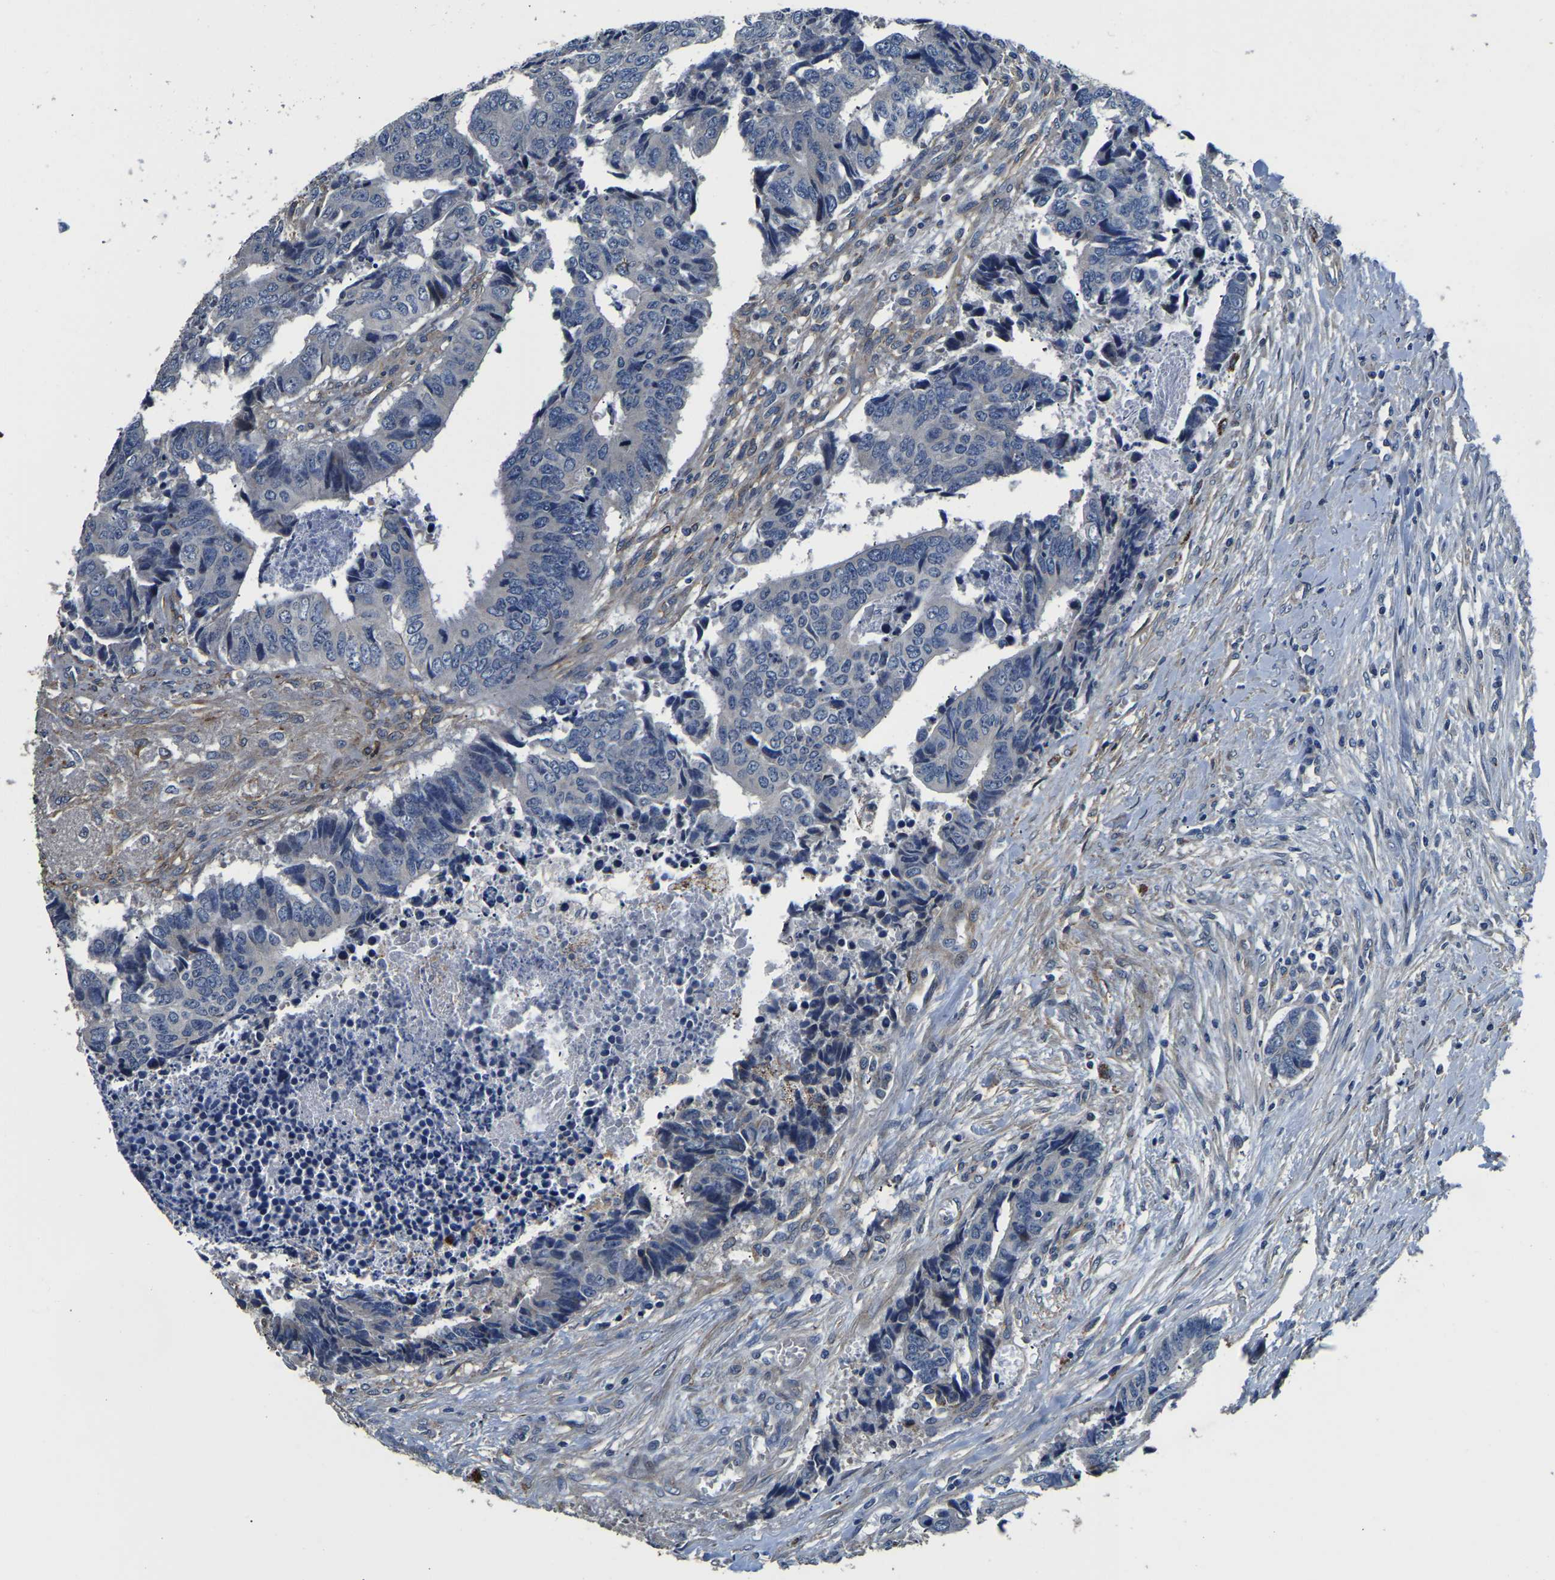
{"staining": {"intensity": "negative", "quantity": "none", "location": "none"}, "tissue": "colorectal cancer", "cell_type": "Tumor cells", "image_type": "cancer", "snomed": [{"axis": "morphology", "description": "Adenocarcinoma, NOS"}, {"axis": "topography", "description": "Rectum"}], "caption": "A photomicrograph of colorectal cancer stained for a protein reveals no brown staining in tumor cells.", "gene": "RNF39", "patient": {"sex": "male", "age": 84}}